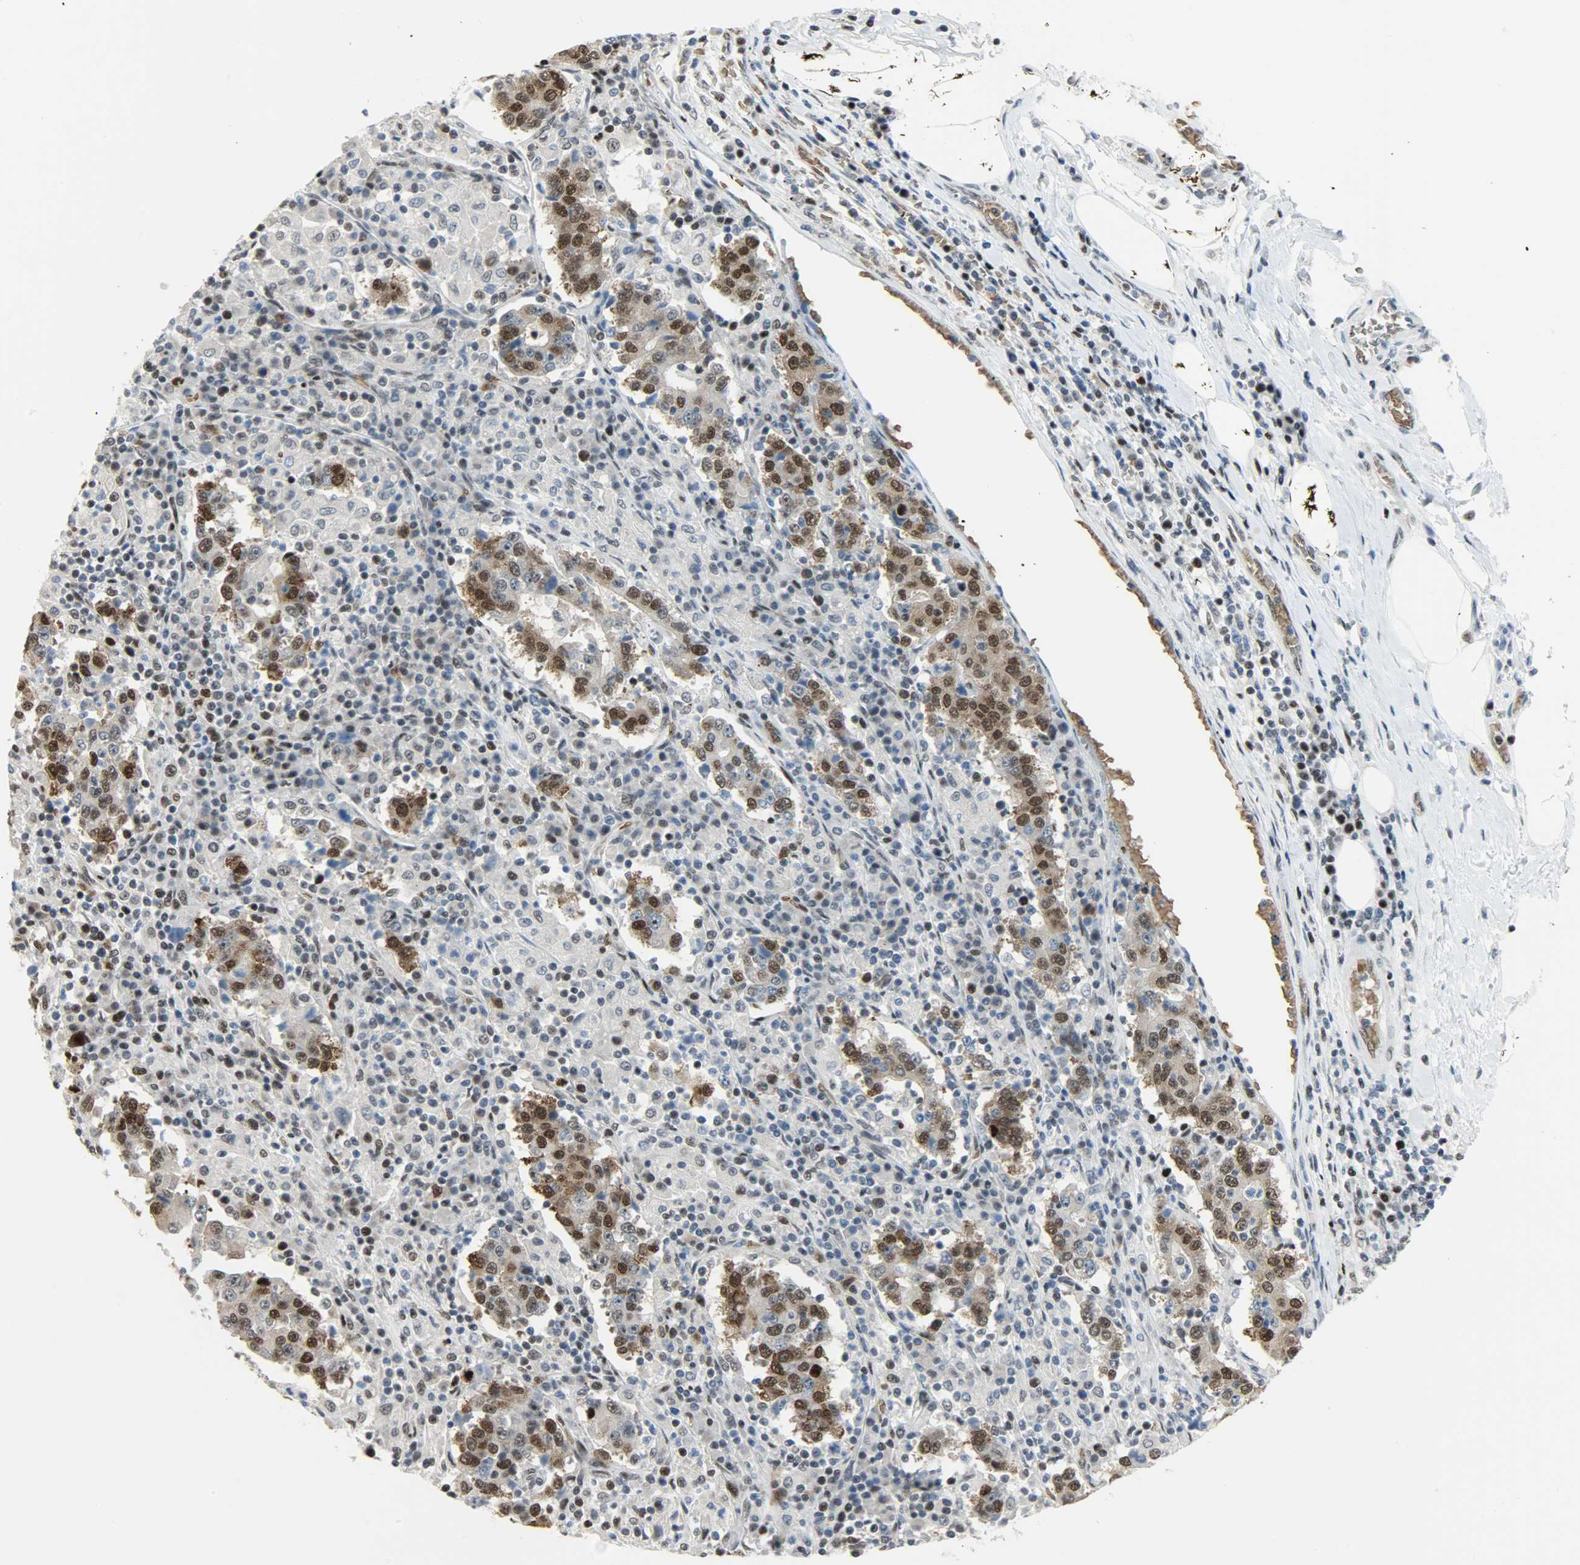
{"staining": {"intensity": "strong", "quantity": ">75%", "location": "cytoplasmic/membranous,nuclear"}, "tissue": "stomach cancer", "cell_type": "Tumor cells", "image_type": "cancer", "snomed": [{"axis": "morphology", "description": "Normal tissue, NOS"}, {"axis": "morphology", "description": "Adenocarcinoma, NOS"}, {"axis": "topography", "description": "Stomach, upper"}, {"axis": "topography", "description": "Stomach"}], "caption": "Stomach cancer stained with a brown dye displays strong cytoplasmic/membranous and nuclear positive expression in about >75% of tumor cells.", "gene": "SNAI1", "patient": {"sex": "male", "age": 59}}